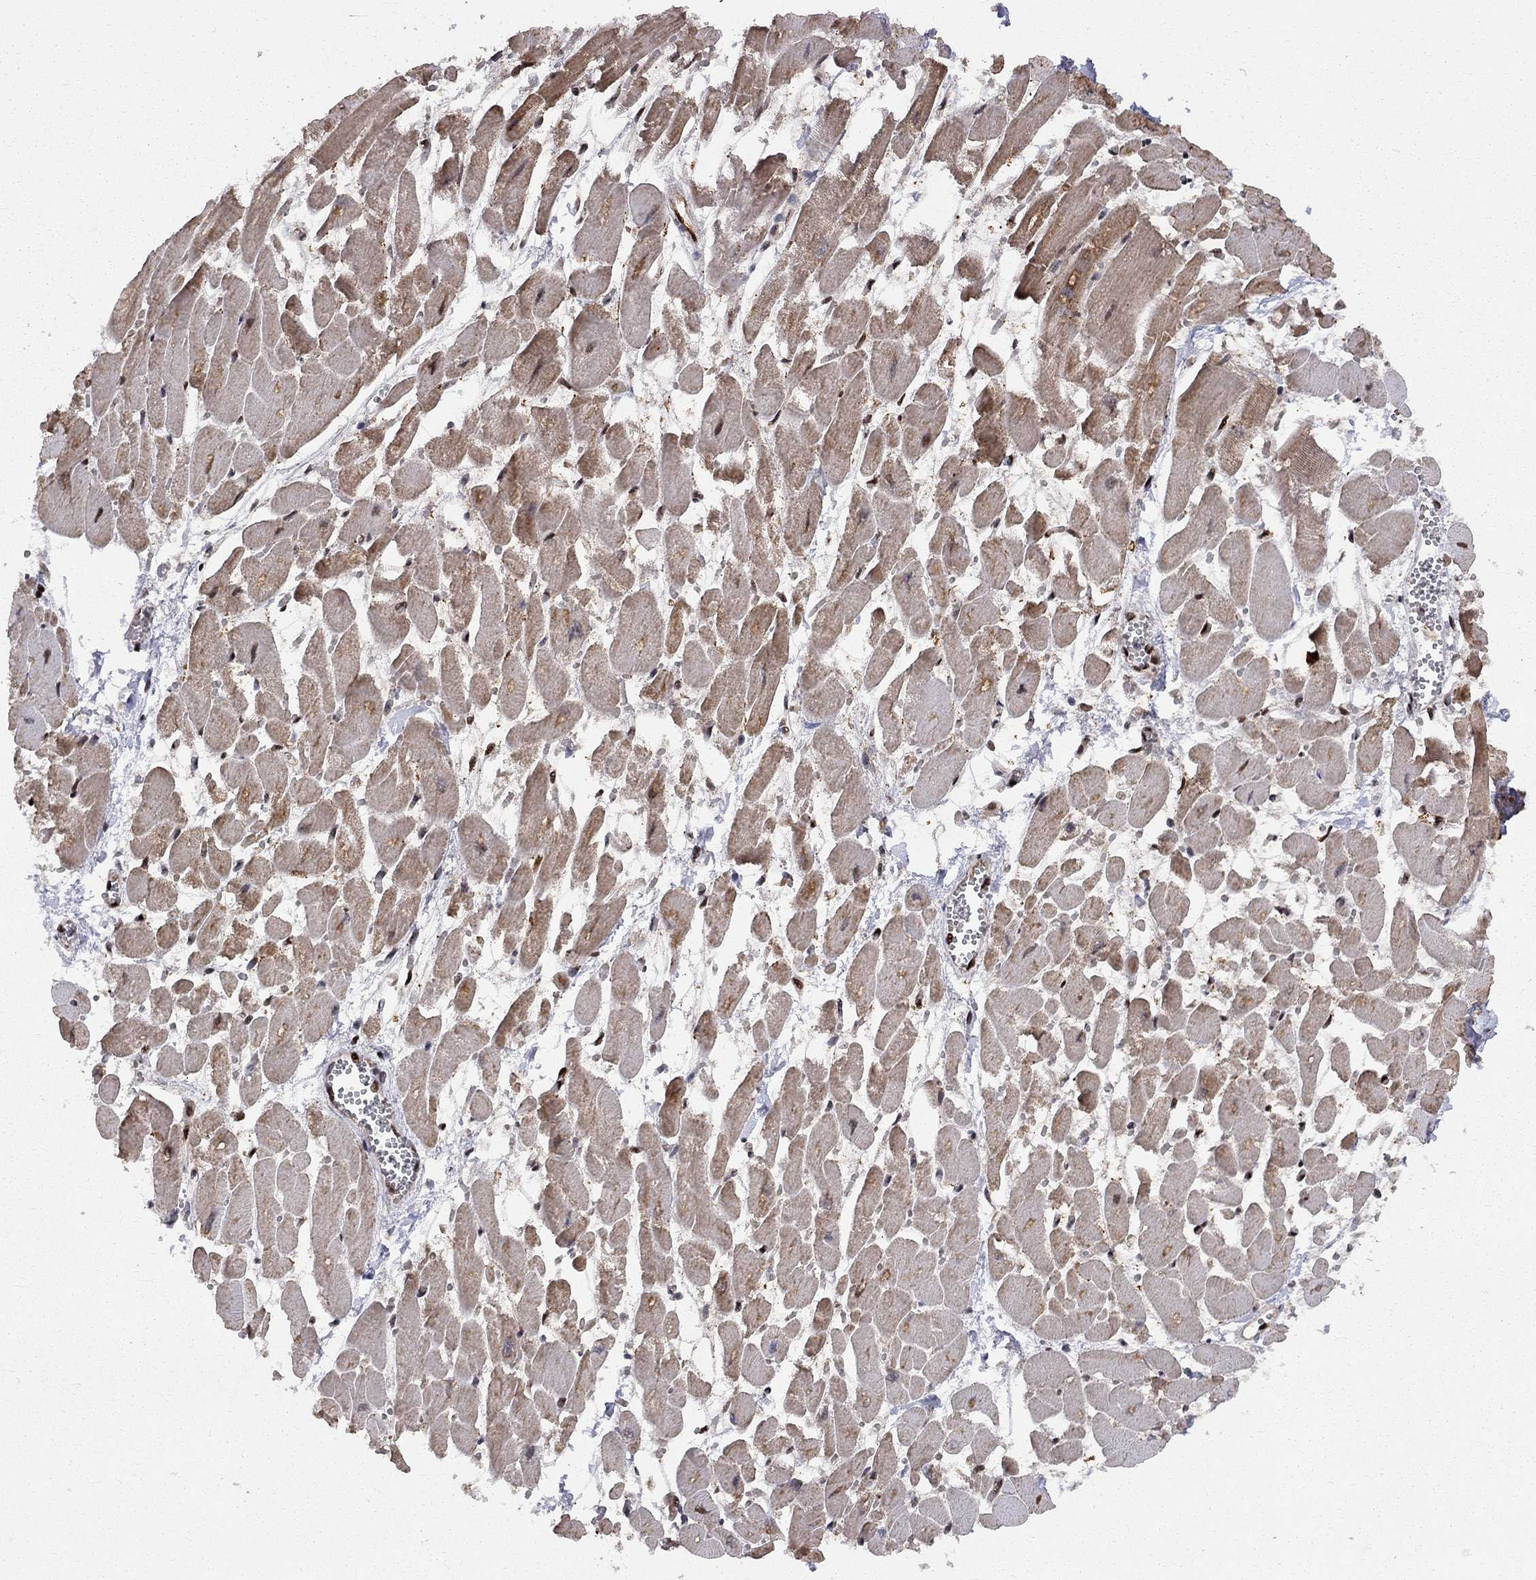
{"staining": {"intensity": "strong", "quantity": "25%-75%", "location": "cytoplasmic/membranous,nuclear"}, "tissue": "heart muscle", "cell_type": "Cardiomyocytes", "image_type": "normal", "snomed": [{"axis": "morphology", "description": "Normal tissue, NOS"}, {"axis": "topography", "description": "Heart"}], "caption": "About 25%-75% of cardiomyocytes in normal human heart muscle demonstrate strong cytoplasmic/membranous,nuclear protein staining as visualized by brown immunohistochemical staining.", "gene": "ELOB", "patient": {"sex": "female", "age": 52}}